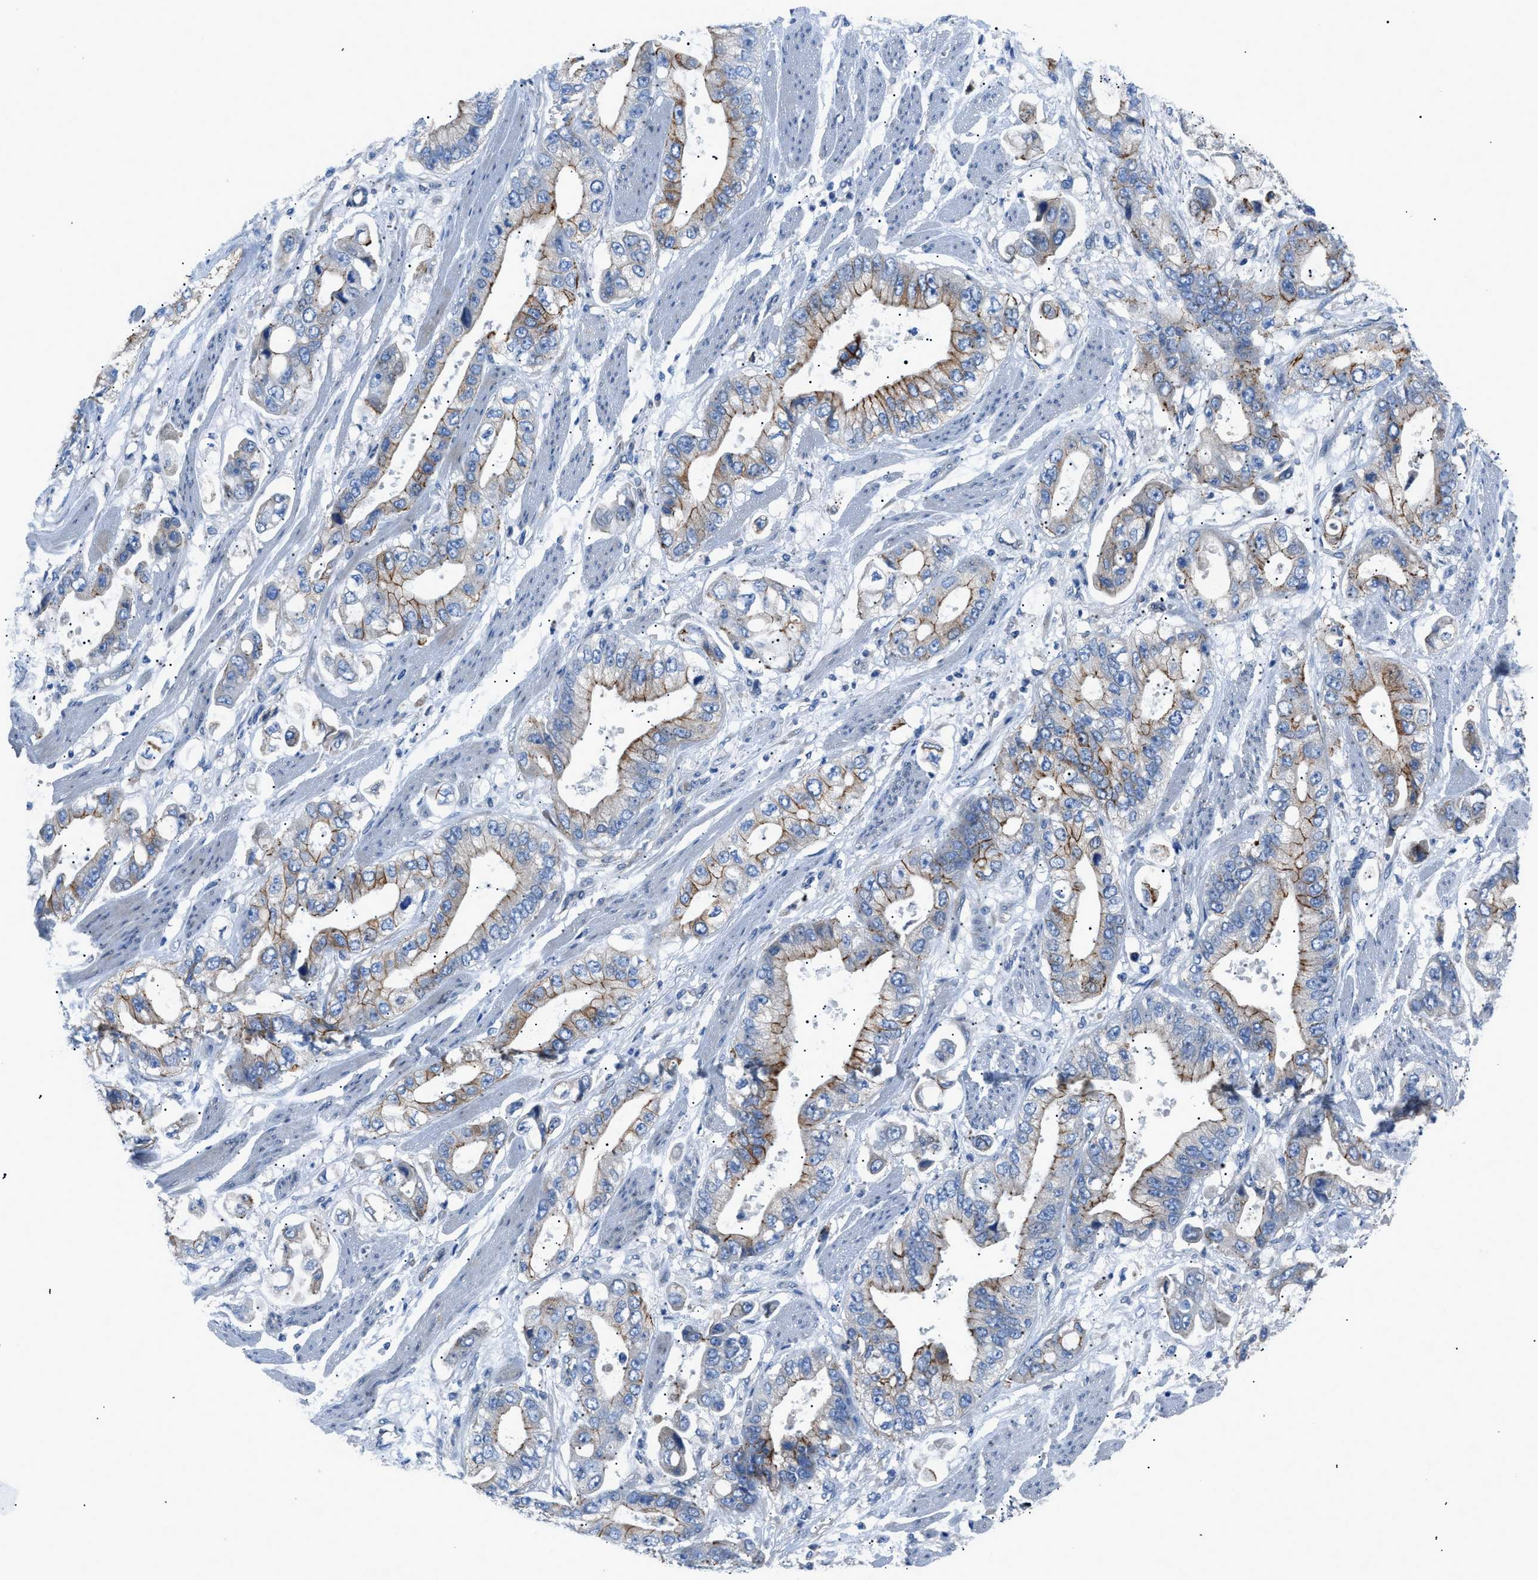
{"staining": {"intensity": "moderate", "quantity": ">75%", "location": "cytoplasmic/membranous"}, "tissue": "stomach cancer", "cell_type": "Tumor cells", "image_type": "cancer", "snomed": [{"axis": "morphology", "description": "Normal tissue, NOS"}, {"axis": "morphology", "description": "Adenocarcinoma, NOS"}, {"axis": "topography", "description": "Stomach"}], "caption": "Brown immunohistochemical staining in human stomach cancer reveals moderate cytoplasmic/membranous positivity in approximately >75% of tumor cells.", "gene": "ZDHHC24", "patient": {"sex": "male", "age": 62}}